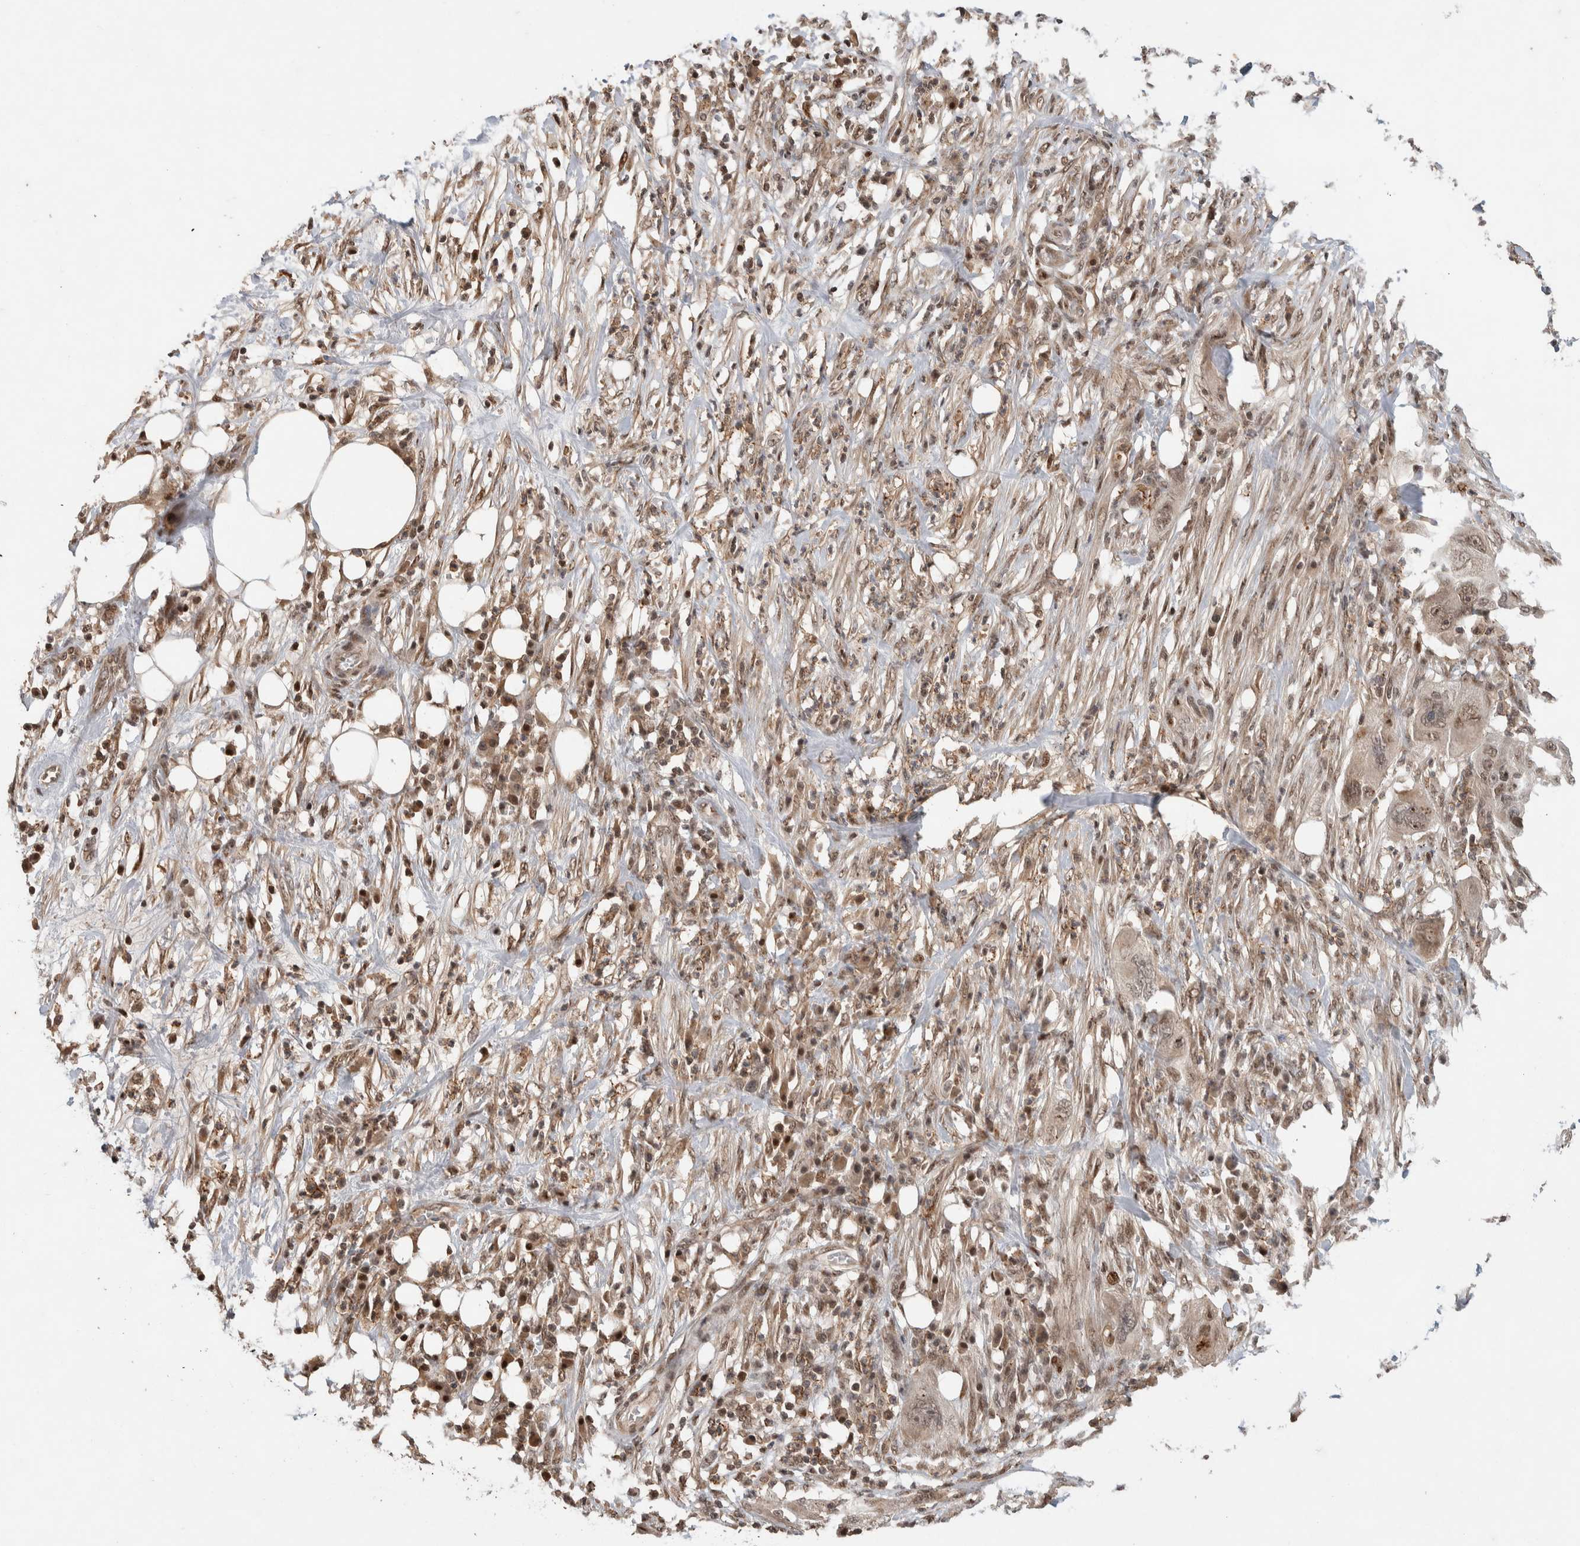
{"staining": {"intensity": "weak", "quantity": ">75%", "location": "nuclear"}, "tissue": "pancreatic cancer", "cell_type": "Tumor cells", "image_type": "cancer", "snomed": [{"axis": "morphology", "description": "Adenocarcinoma, NOS"}, {"axis": "topography", "description": "Pancreas"}], "caption": "Tumor cells demonstrate weak nuclear positivity in about >75% of cells in pancreatic adenocarcinoma.", "gene": "ZNF521", "patient": {"sex": "female", "age": 78}}